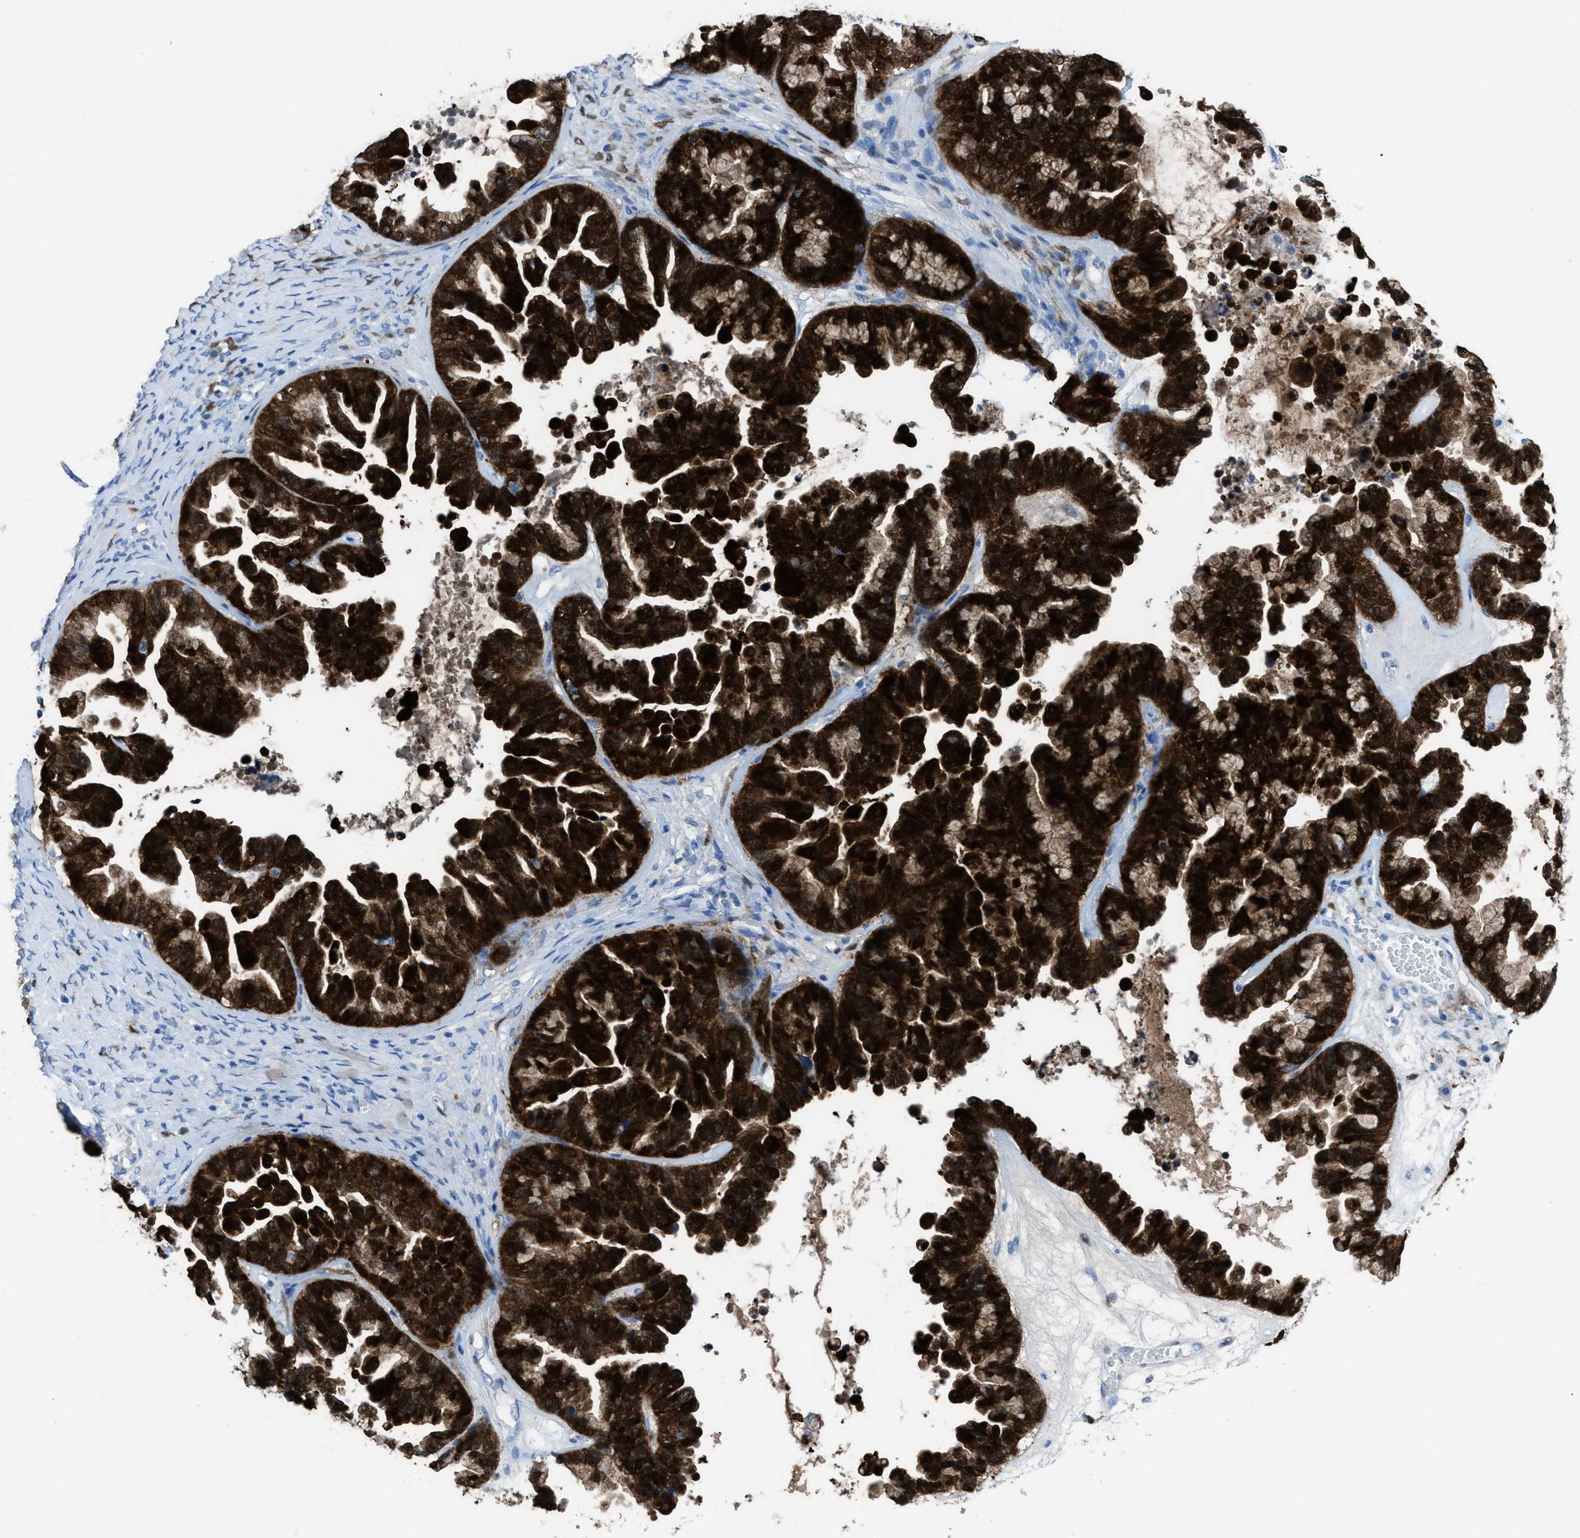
{"staining": {"intensity": "strong", "quantity": ">75%", "location": "cytoplasmic/membranous,nuclear"}, "tissue": "ovarian cancer", "cell_type": "Tumor cells", "image_type": "cancer", "snomed": [{"axis": "morphology", "description": "Cystadenocarcinoma, serous, NOS"}, {"axis": "topography", "description": "Ovary"}], "caption": "This is a photomicrograph of IHC staining of ovarian cancer (serous cystadenocarcinoma), which shows strong positivity in the cytoplasmic/membranous and nuclear of tumor cells.", "gene": "CDKN2A", "patient": {"sex": "female", "age": 56}}